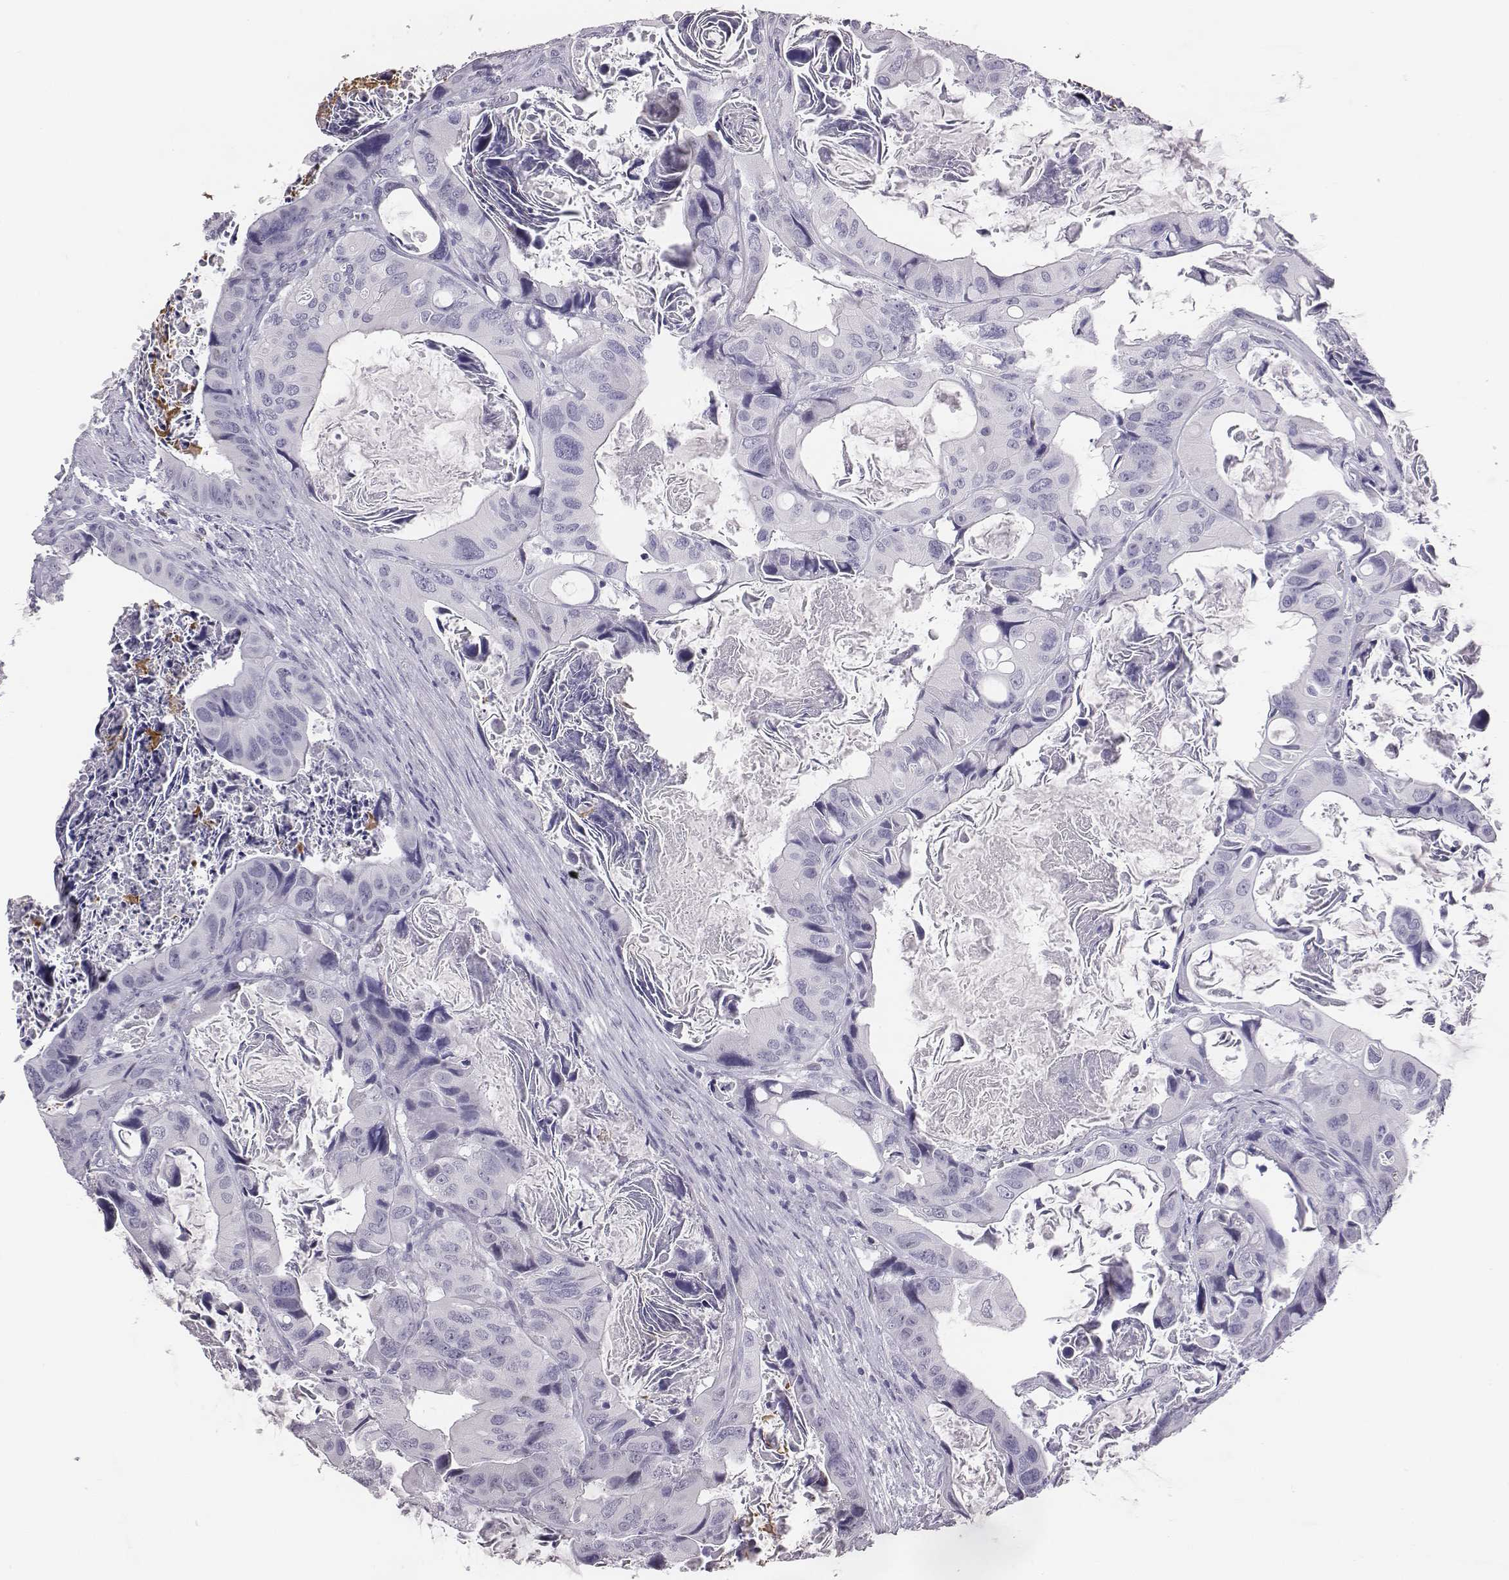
{"staining": {"intensity": "negative", "quantity": "none", "location": "none"}, "tissue": "colorectal cancer", "cell_type": "Tumor cells", "image_type": "cancer", "snomed": [{"axis": "morphology", "description": "Adenocarcinoma, NOS"}, {"axis": "topography", "description": "Rectum"}], "caption": "Colorectal cancer was stained to show a protein in brown. There is no significant expression in tumor cells.", "gene": "ACOD1", "patient": {"sex": "male", "age": 64}}